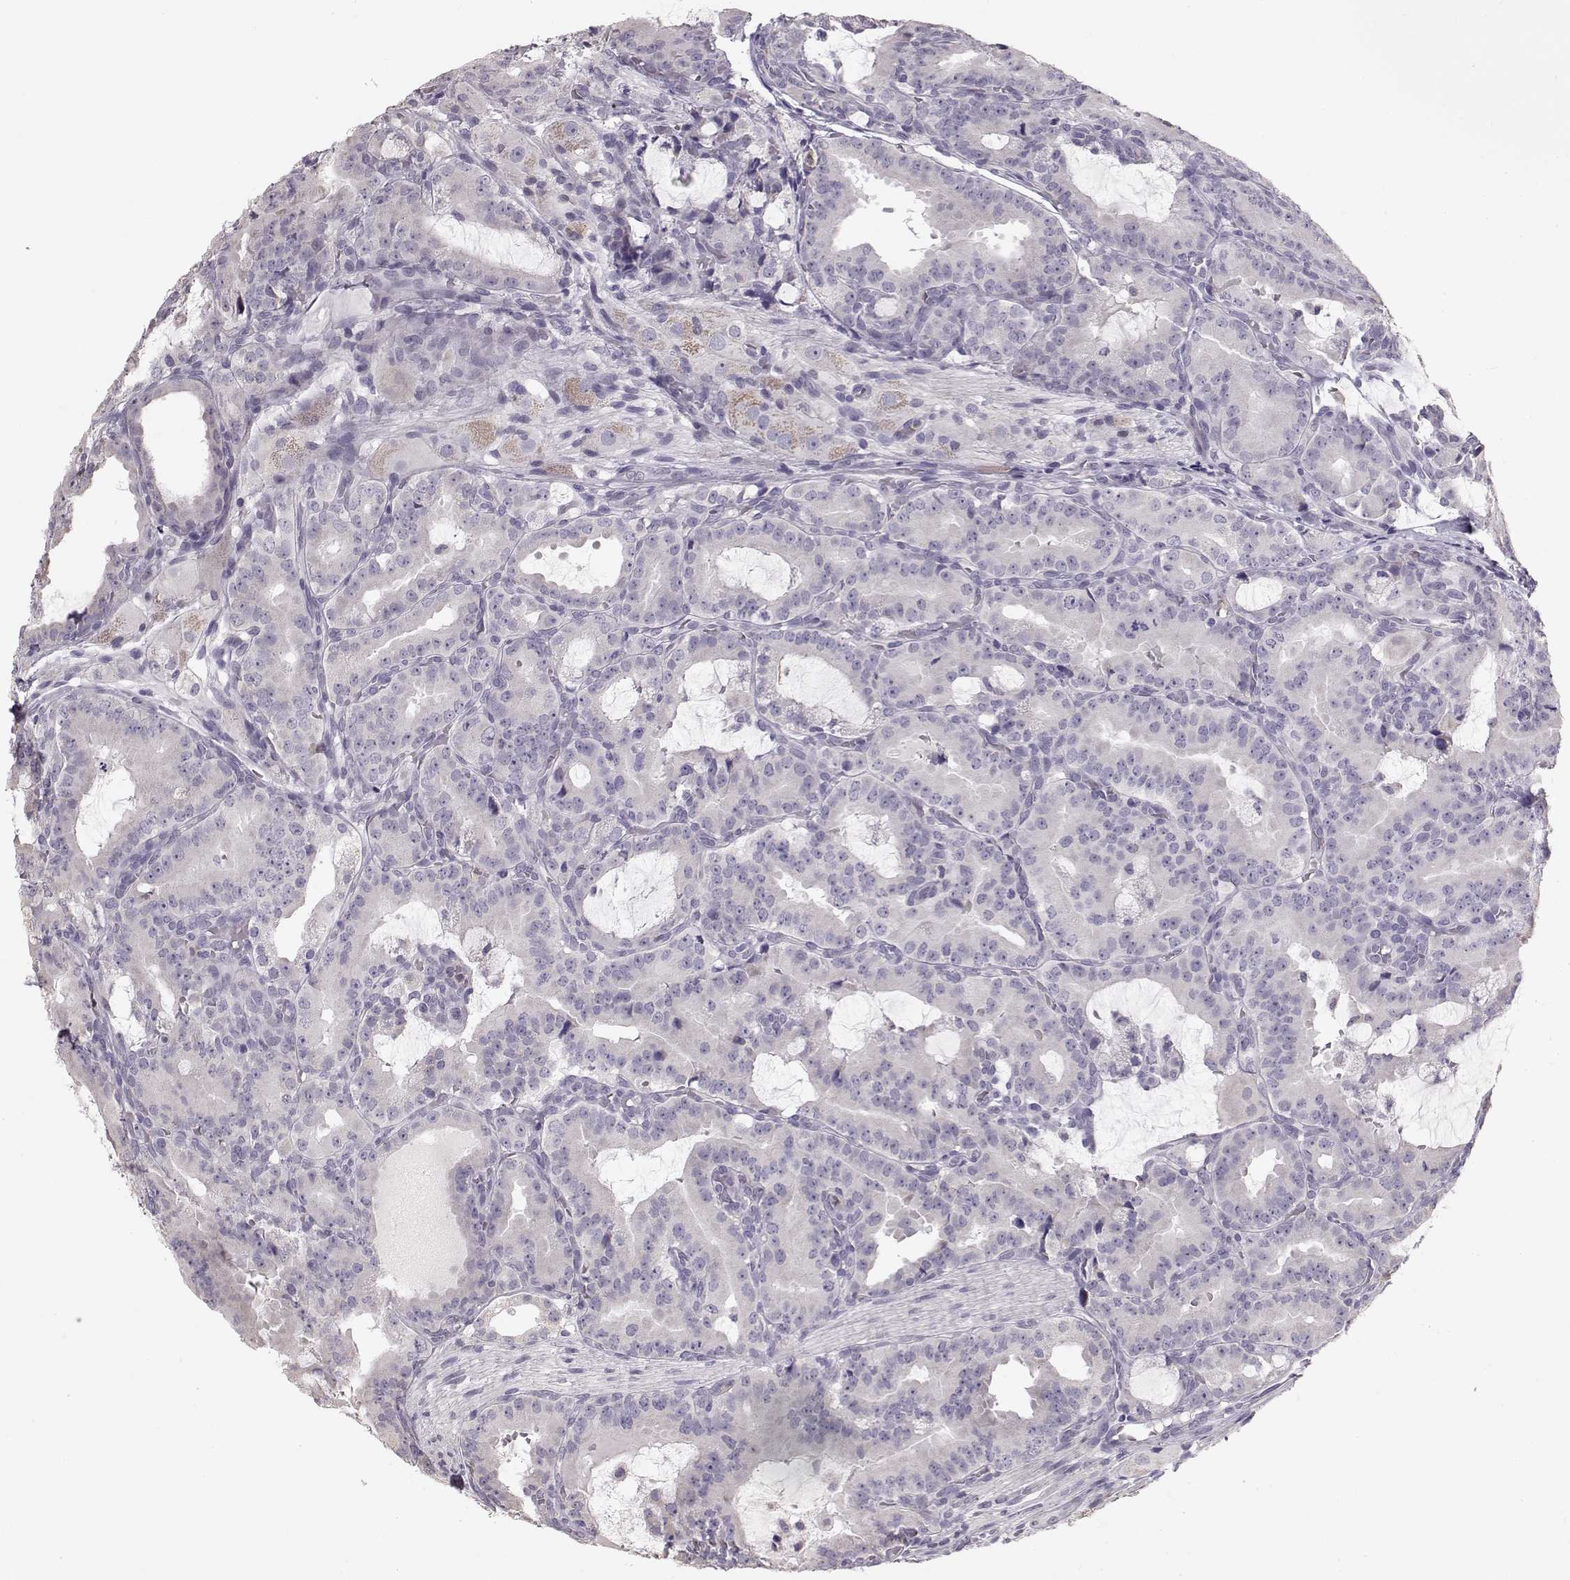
{"staining": {"intensity": "negative", "quantity": "none", "location": "none"}, "tissue": "prostate cancer", "cell_type": "Tumor cells", "image_type": "cancer", "snomed": [{"axis": "morphology", "description": "Adenocarcinoma, NOS"}, {"axis": "morphology", "description": "Adenocarcinoma, High grade"}, {"axis": "topography", "description": "Prostate"}], "caption": "An immunohistochemistry histopathology image of prostate cancer (adenocarcinoma (high-grade)) is shown. There is no staining in tumor cells of prostate cancer (adenocarcinoma (high-grade)).", "gene": "POU1F1", "patient": {"sex": "male", "age": 64}}